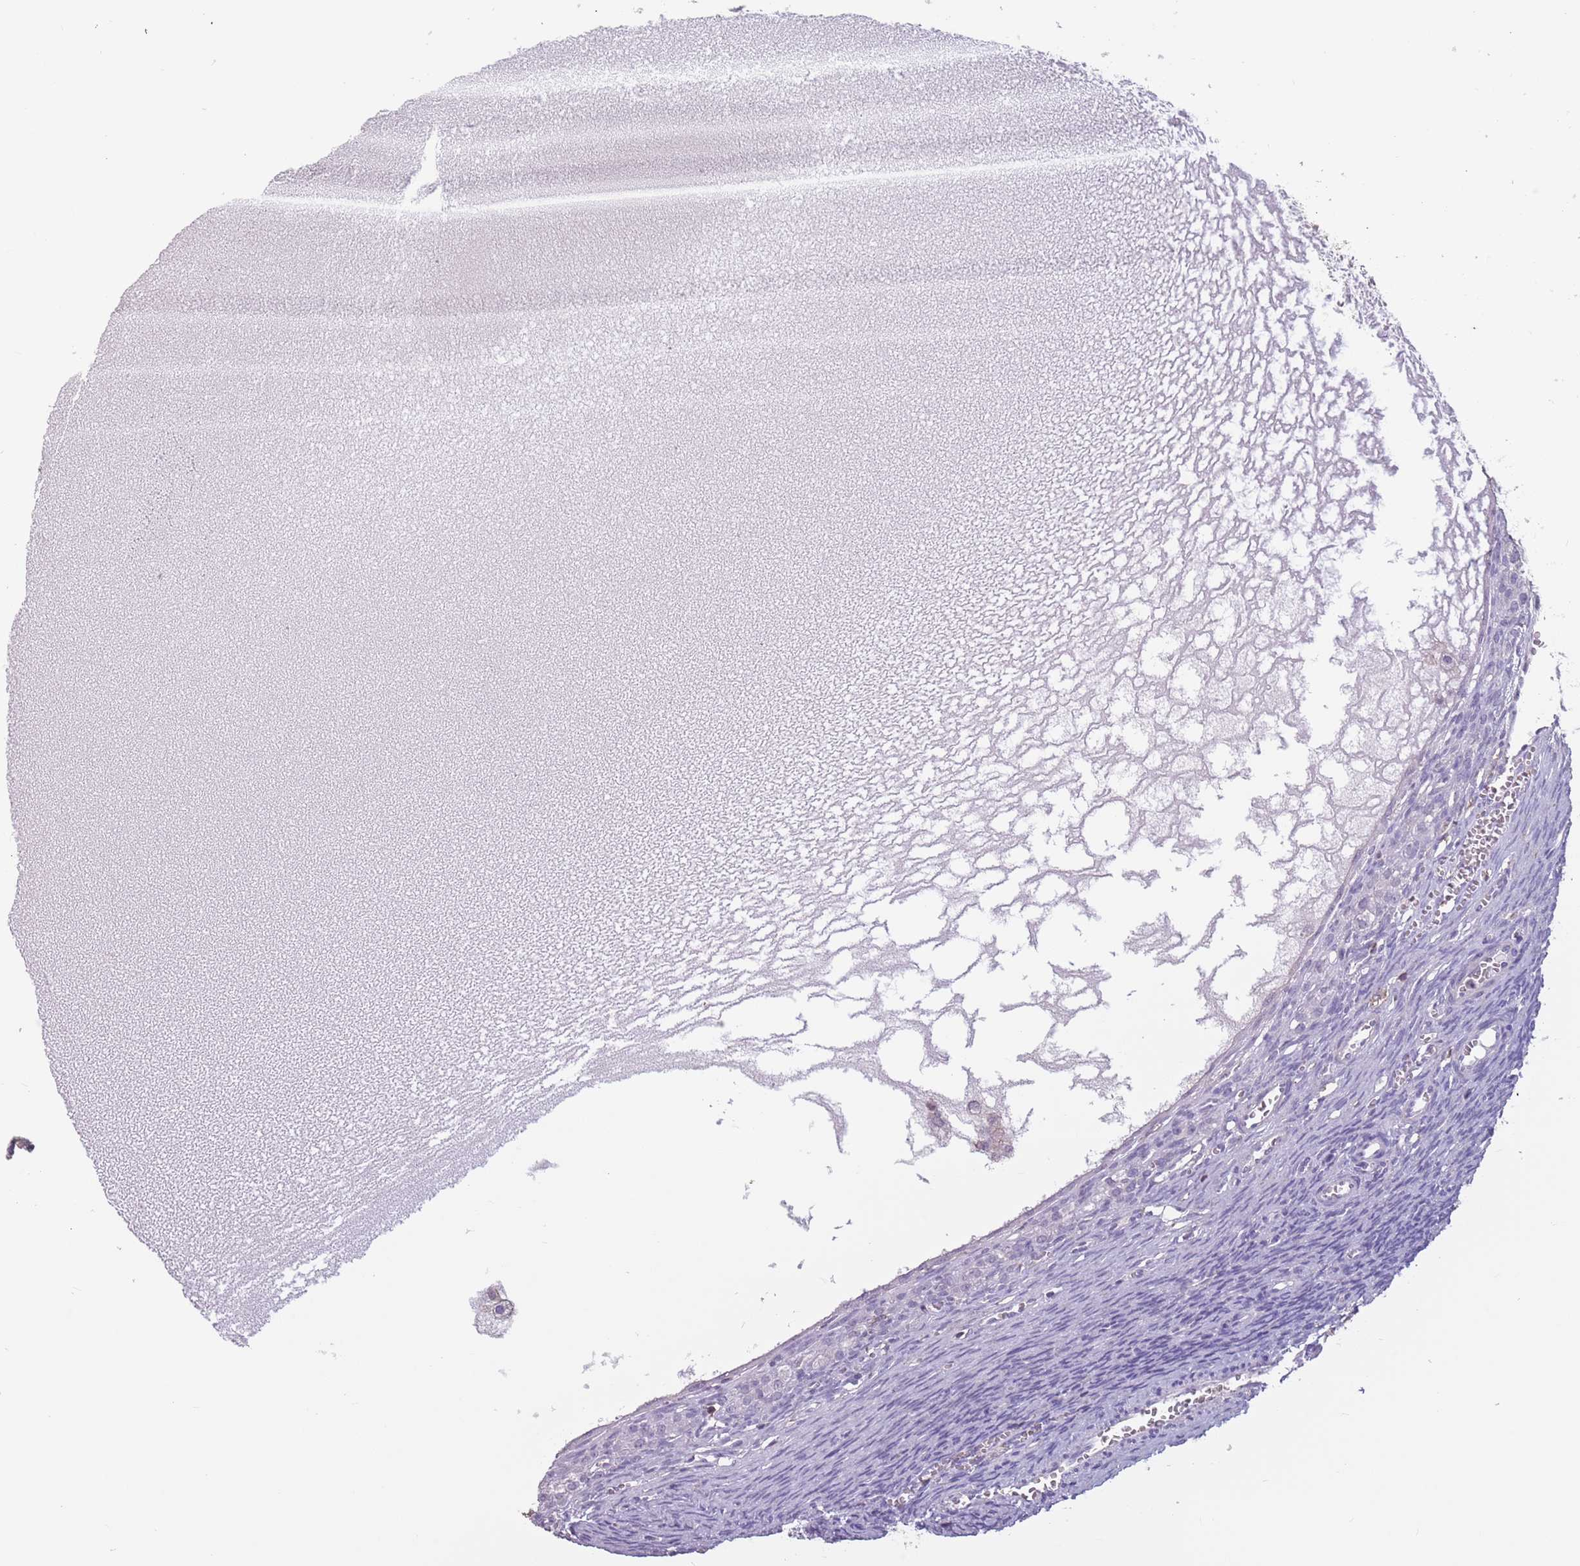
{"staining": {"intensity": "negative", "quantity": "none", "location": "none"}, "tissue": "ovary", "cell_type": "Ovarian stroma cells", "image_type": "normal", "snomed": [{"axis": "morphology", "description": "Normal tissue, NOS"}, {"axis": "topography", "description": "Ovary"}], "caption": "Histopathology image shows no protein expression in ovarian stroma cells of normal ovary.", "gene": "SUN5", "patient": {"sex": "female", "age": 39}}